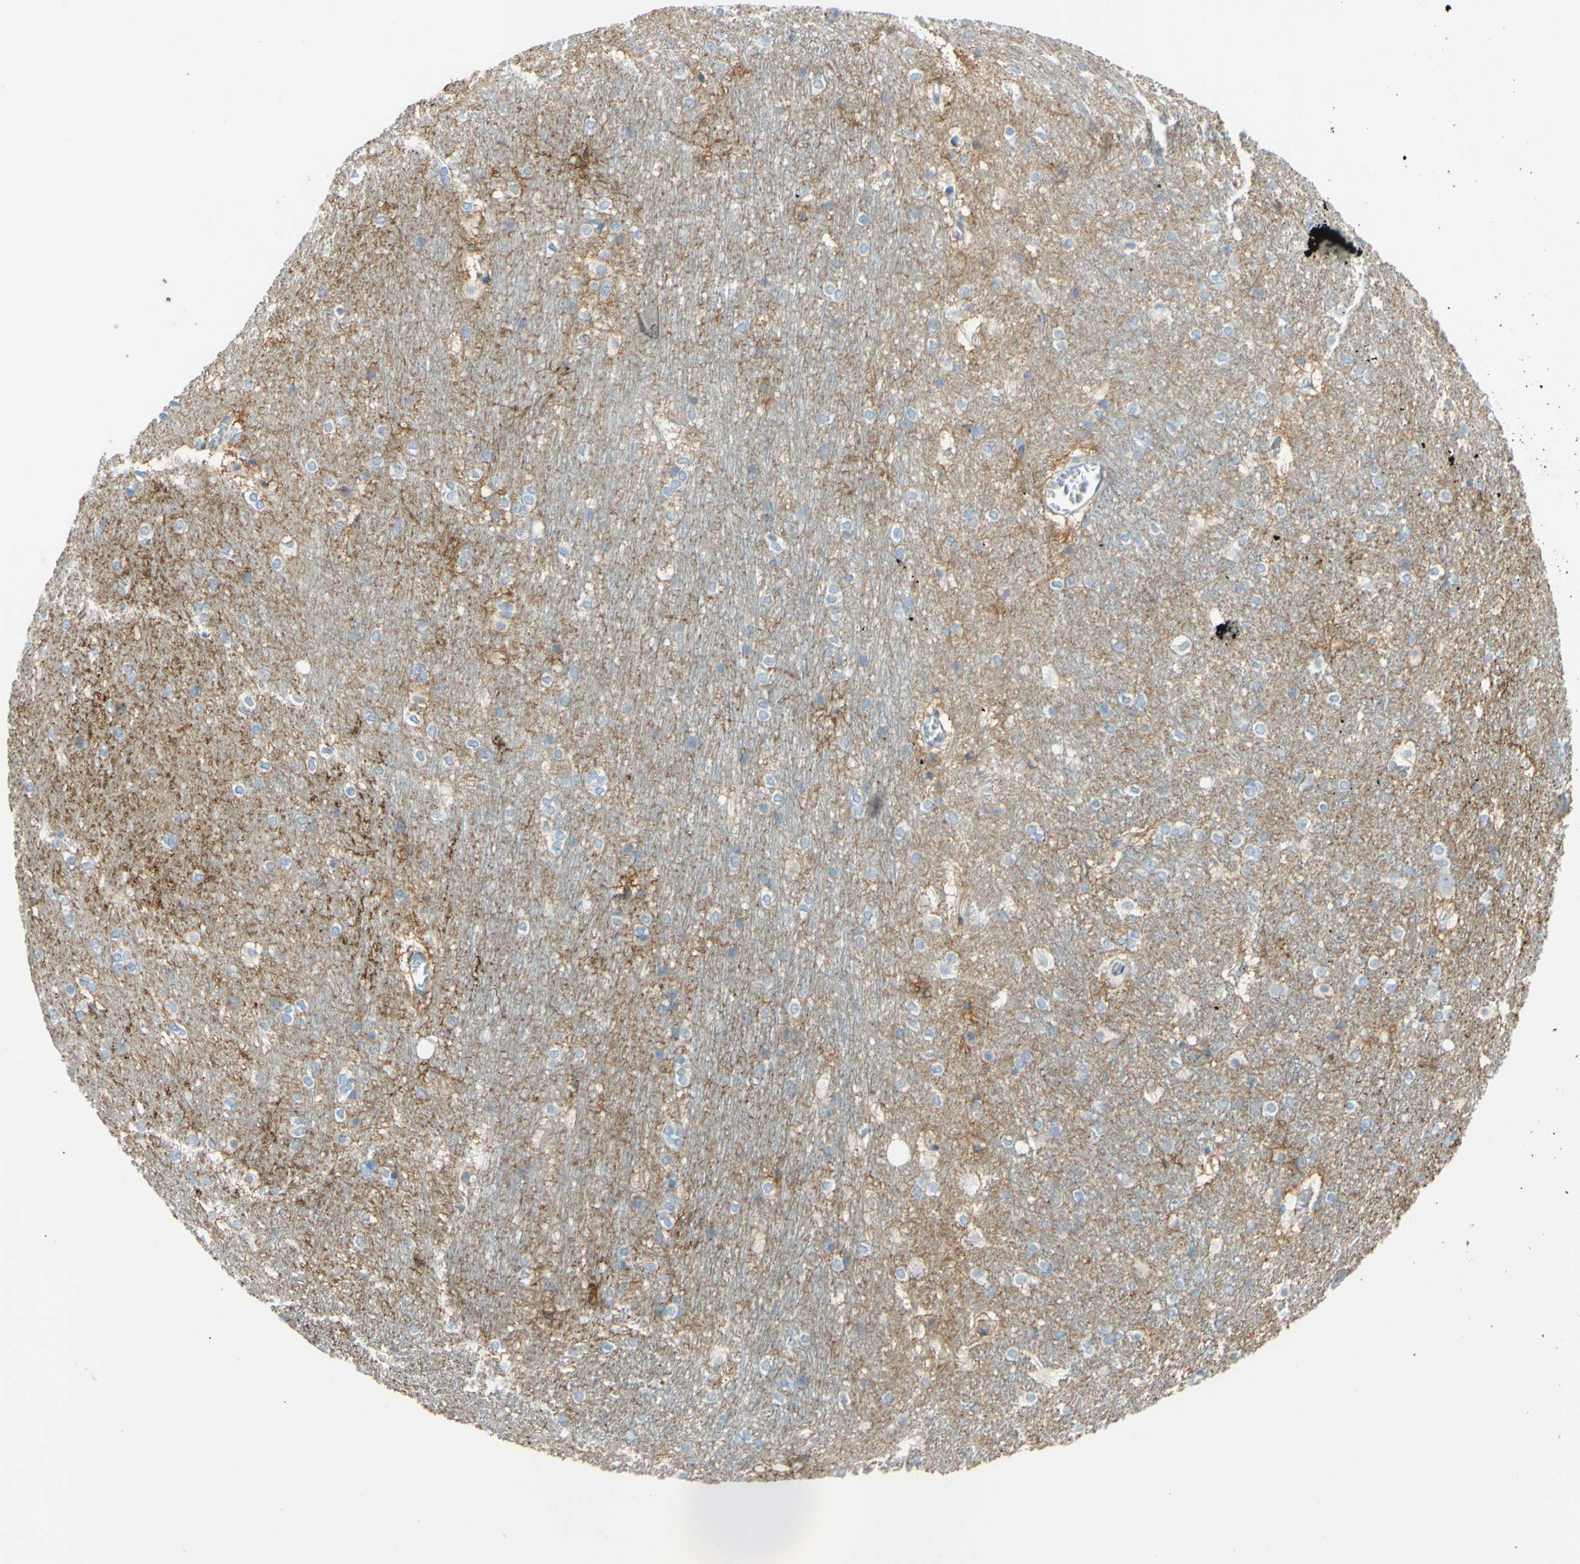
{"staining": {"intensity": "moderate", "quantity": "<25%", "location": "cytoplasmic/membranous"}, "tissue": "hippocampus", "cell_type": "Glial cells", "image_type": "normal", "snomed": [{"axis": "morphology", "description": "Normal tissue, NOS"}, {"axis": "topography", "description": "Hippocampus"}], "caption": "IHC staining of unremarkable hippocampus, which exhibits low levels of moderate cytoplasmic/membranous staining in about <25% of glial cells indicating moderate cytoplasmic/membranous protein expression. The staining was performed using DAB (3,3'-diaminobenzidine) (brown) for protein detection and nuclei were counterstained in hematoxylin (blue).", "gene": "SLC1A2", "patient": {"sex": "female", "age": 19}}